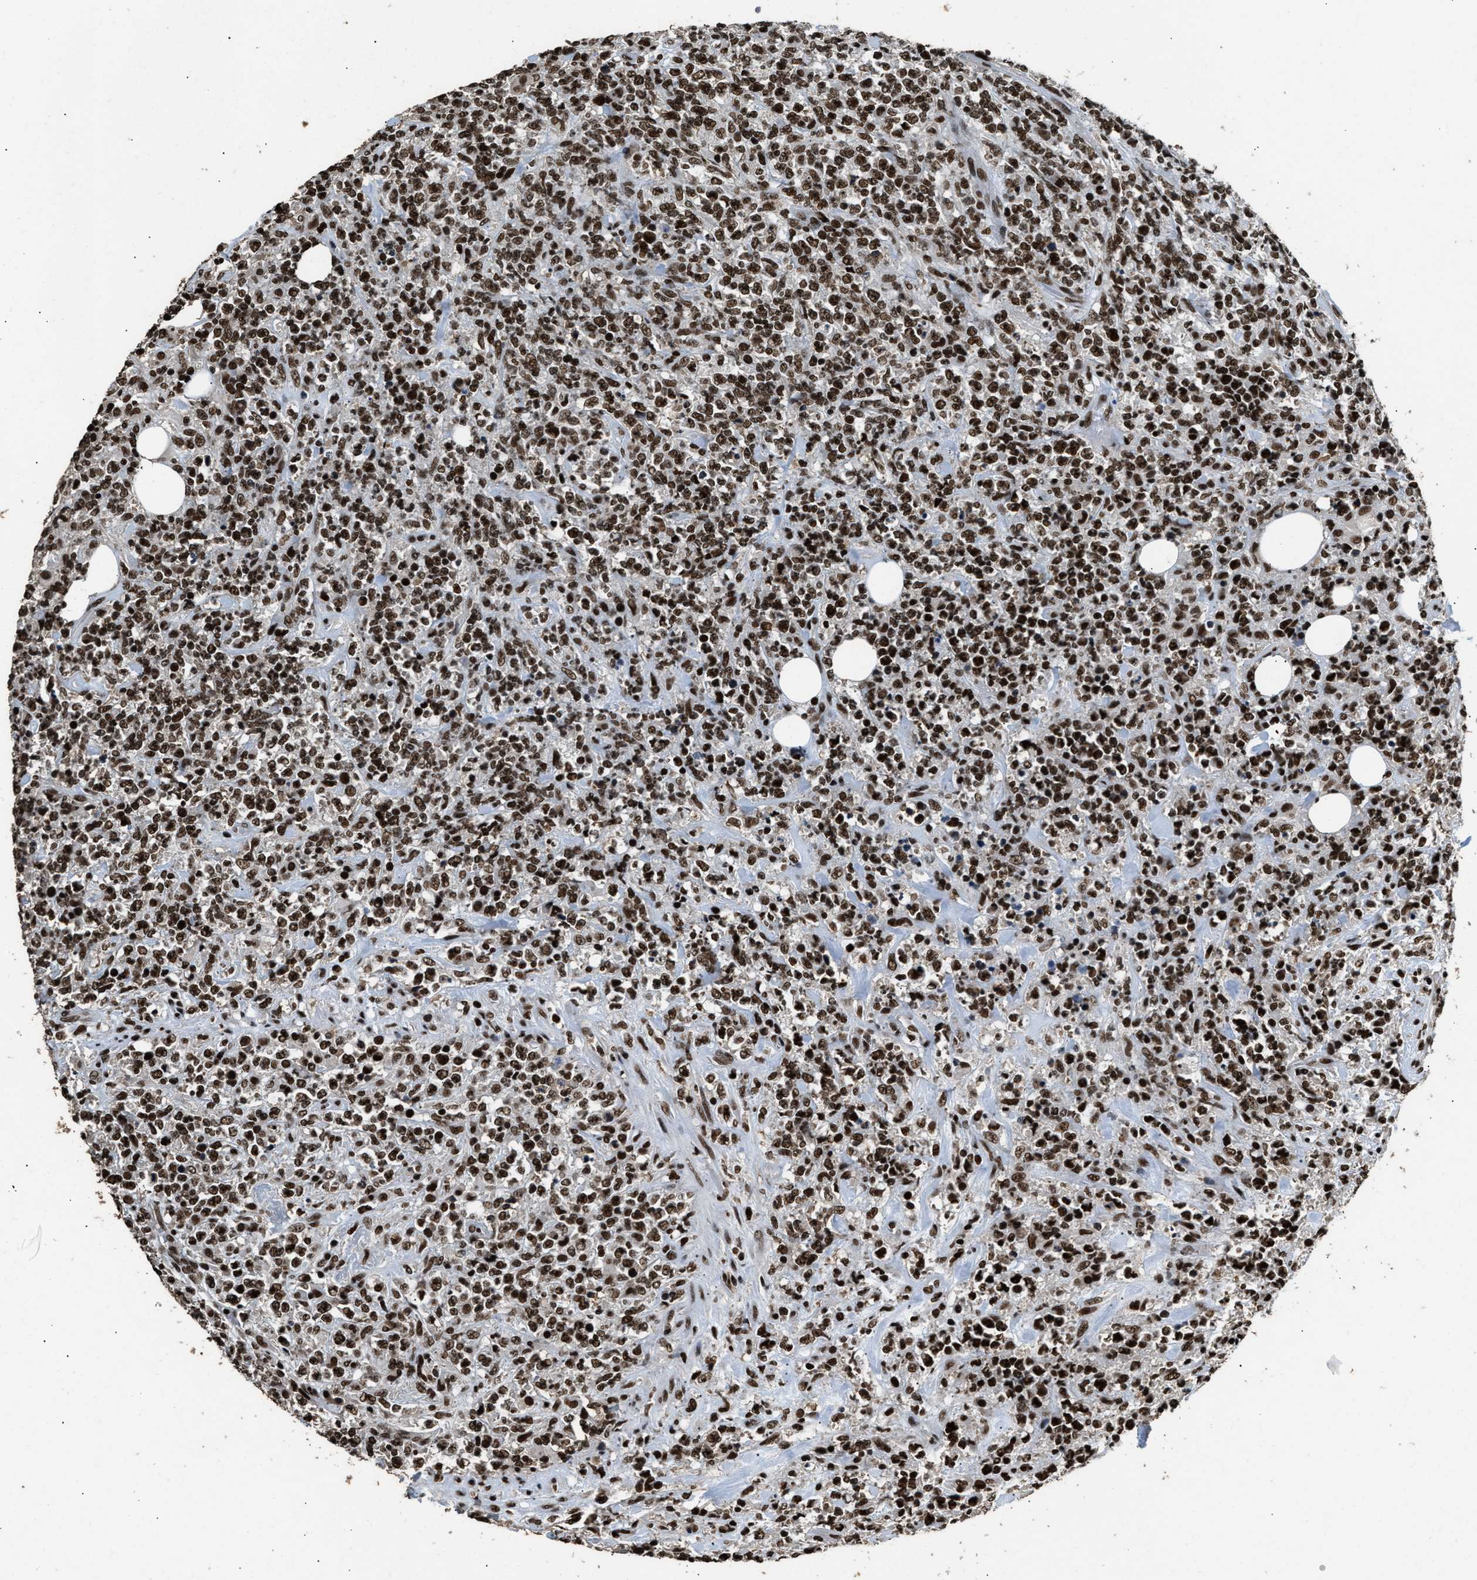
{"staining": {"intensity": "strong", "quantity": ">75%", "location": "nuclear"}, "tissue": "lymphoma", "cell_type": "Tumor cells", "image_type": "cancer", "snomed": [{"axis": "morphology", "description": "Malignant lymphoma, non-Hodgkin's type, High grade"}, {"axis": "topography", "description": "Soft tissue"}], "caption": "The photomicrograph displays a brown stain indicating the presence of a protein in the nuclear of tumor cells in lymphoma.", "gene": "RAD21", "patient": {"sex": "male", "age": 18}}